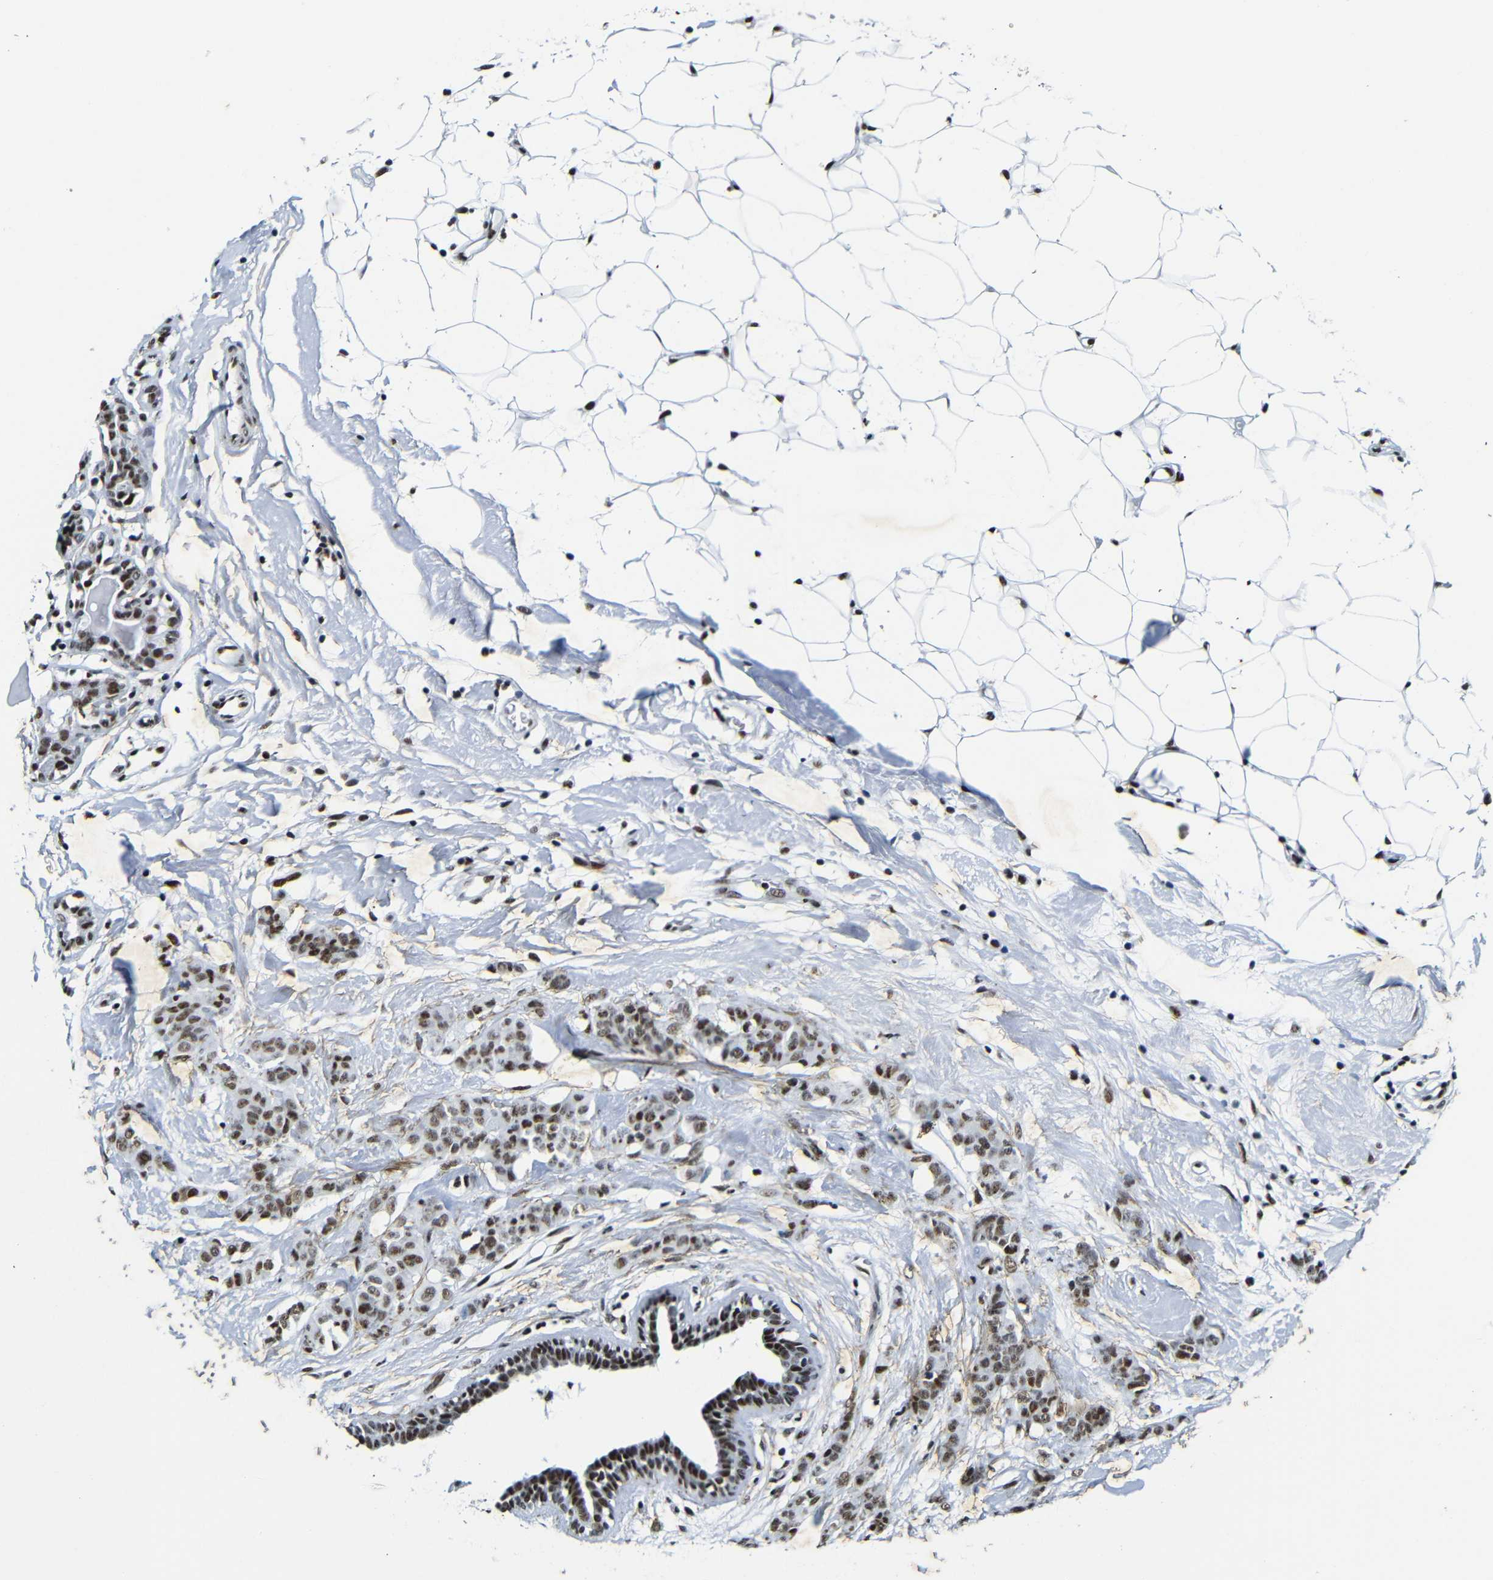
{"staining": {"intensity": "moderate", "quantity": ">75%", "location": "nuclear"}, "tissue": "breast cancer", "cell_type": "Tumor cells", "image_type": "cancer", "snomed": [{"axis": "morphology", "description": "Normal tissue, NOS"}, {"axis": "morphology", "description": "Duct carcinoma"}, {"axis": "topography", "description": "Breast"}], "caption": "This micrograph demonstrates immunohistochemistry staining of breast intraductal carcinoma, with medium moderate nuclear staining in approximately >75% of tumor cells.", "gene": "SRSF1", "patient": {"sex": "female", "age": 40}}